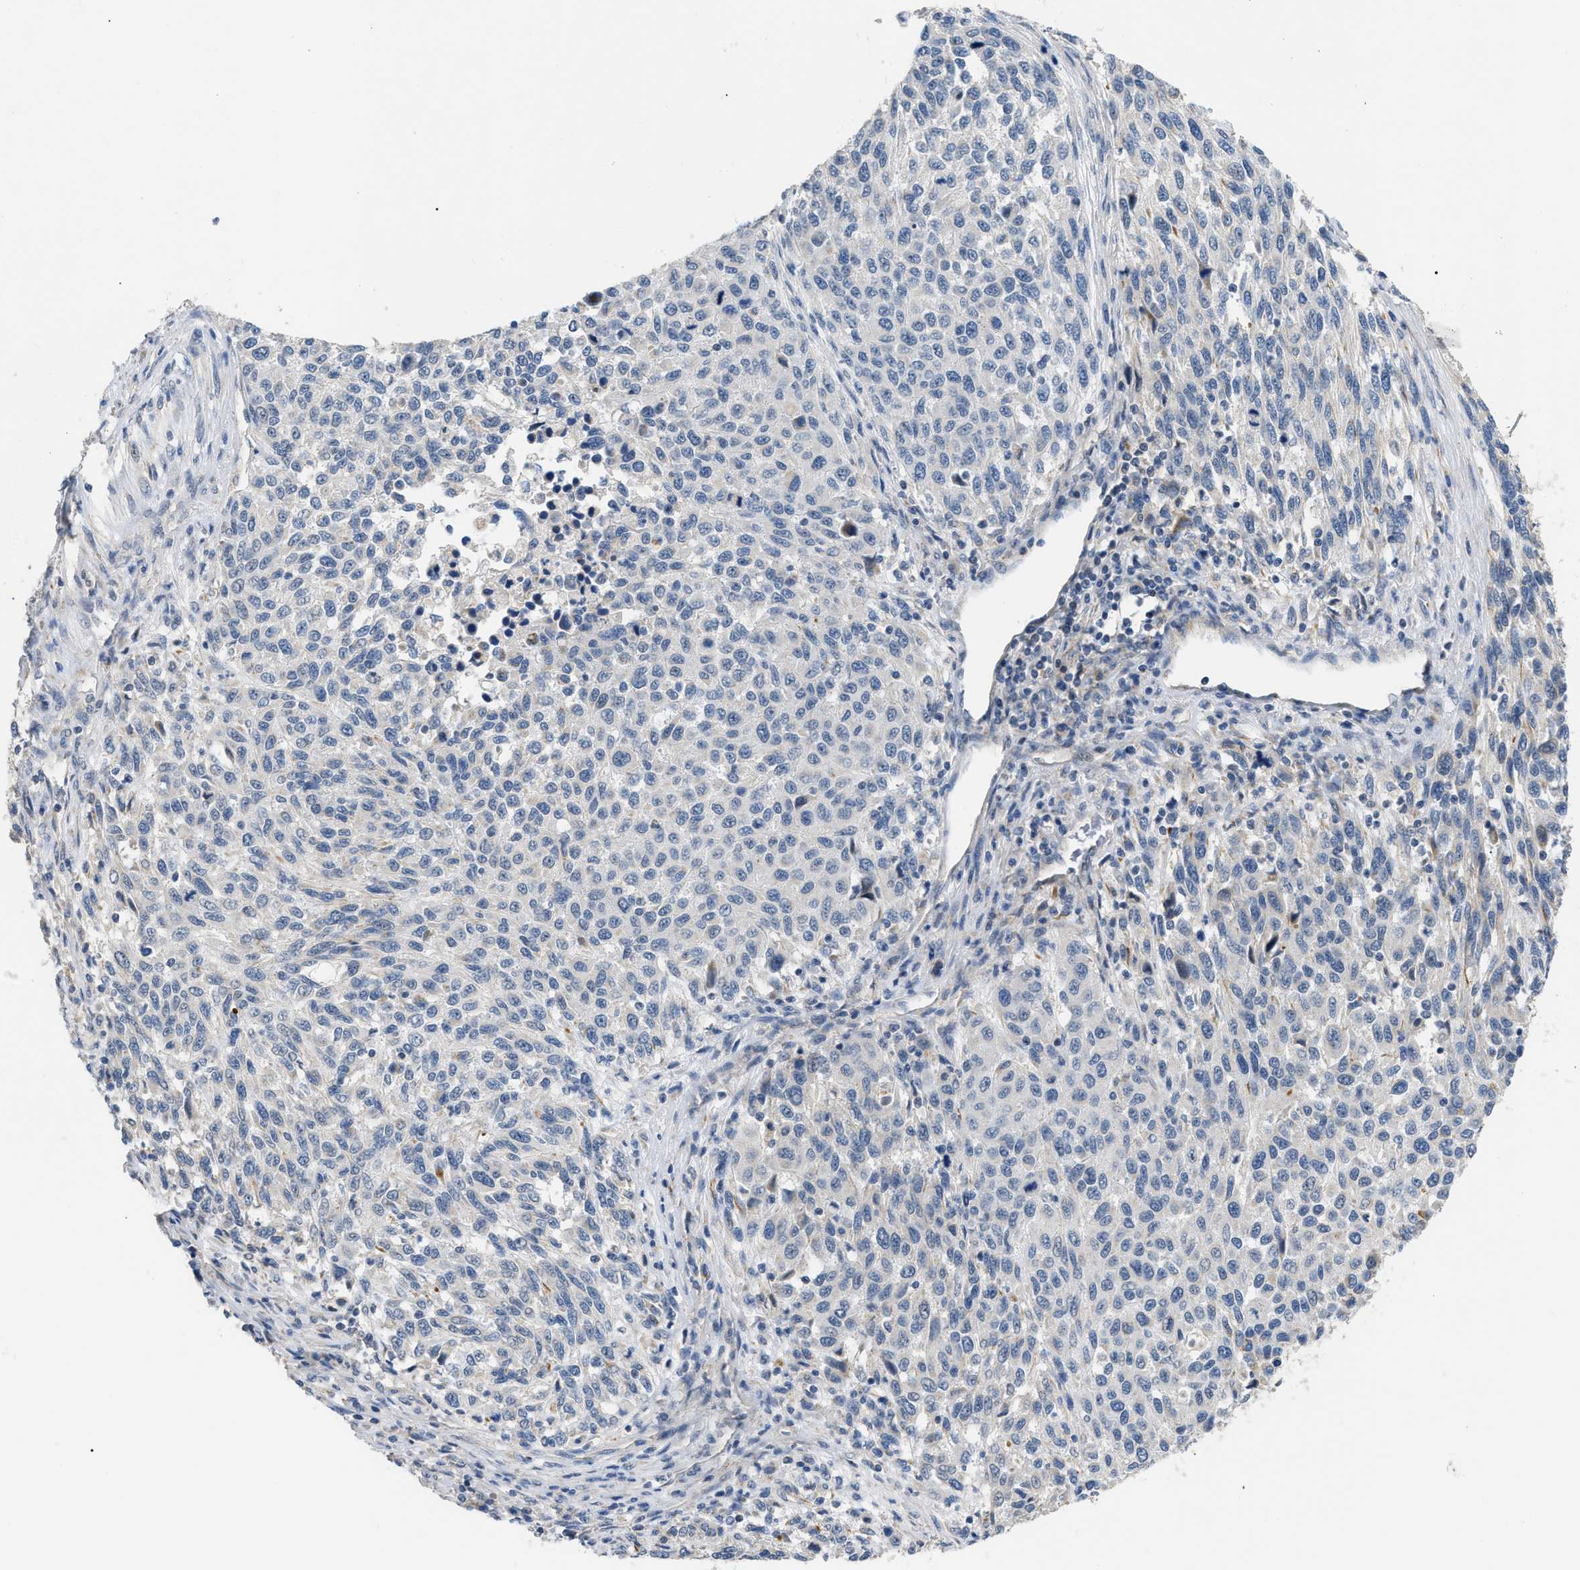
{"staining": {"intensity": "negative", "quantity": "none", "location": "none"}, "tissue": "melanoma", "cell_type": "Tumor cells", "image_type": "cancer", "snomed": [{"axis": "morphology", "description": "Malignant melanoma, Metastatic site"}, {"axis": "topography", "description": "Lymph node"}], "caption": "There is no significant expression in tumor cells of melanoma.", "gene": "DHX58", "patient": {"sex": "male", "age": 61}}